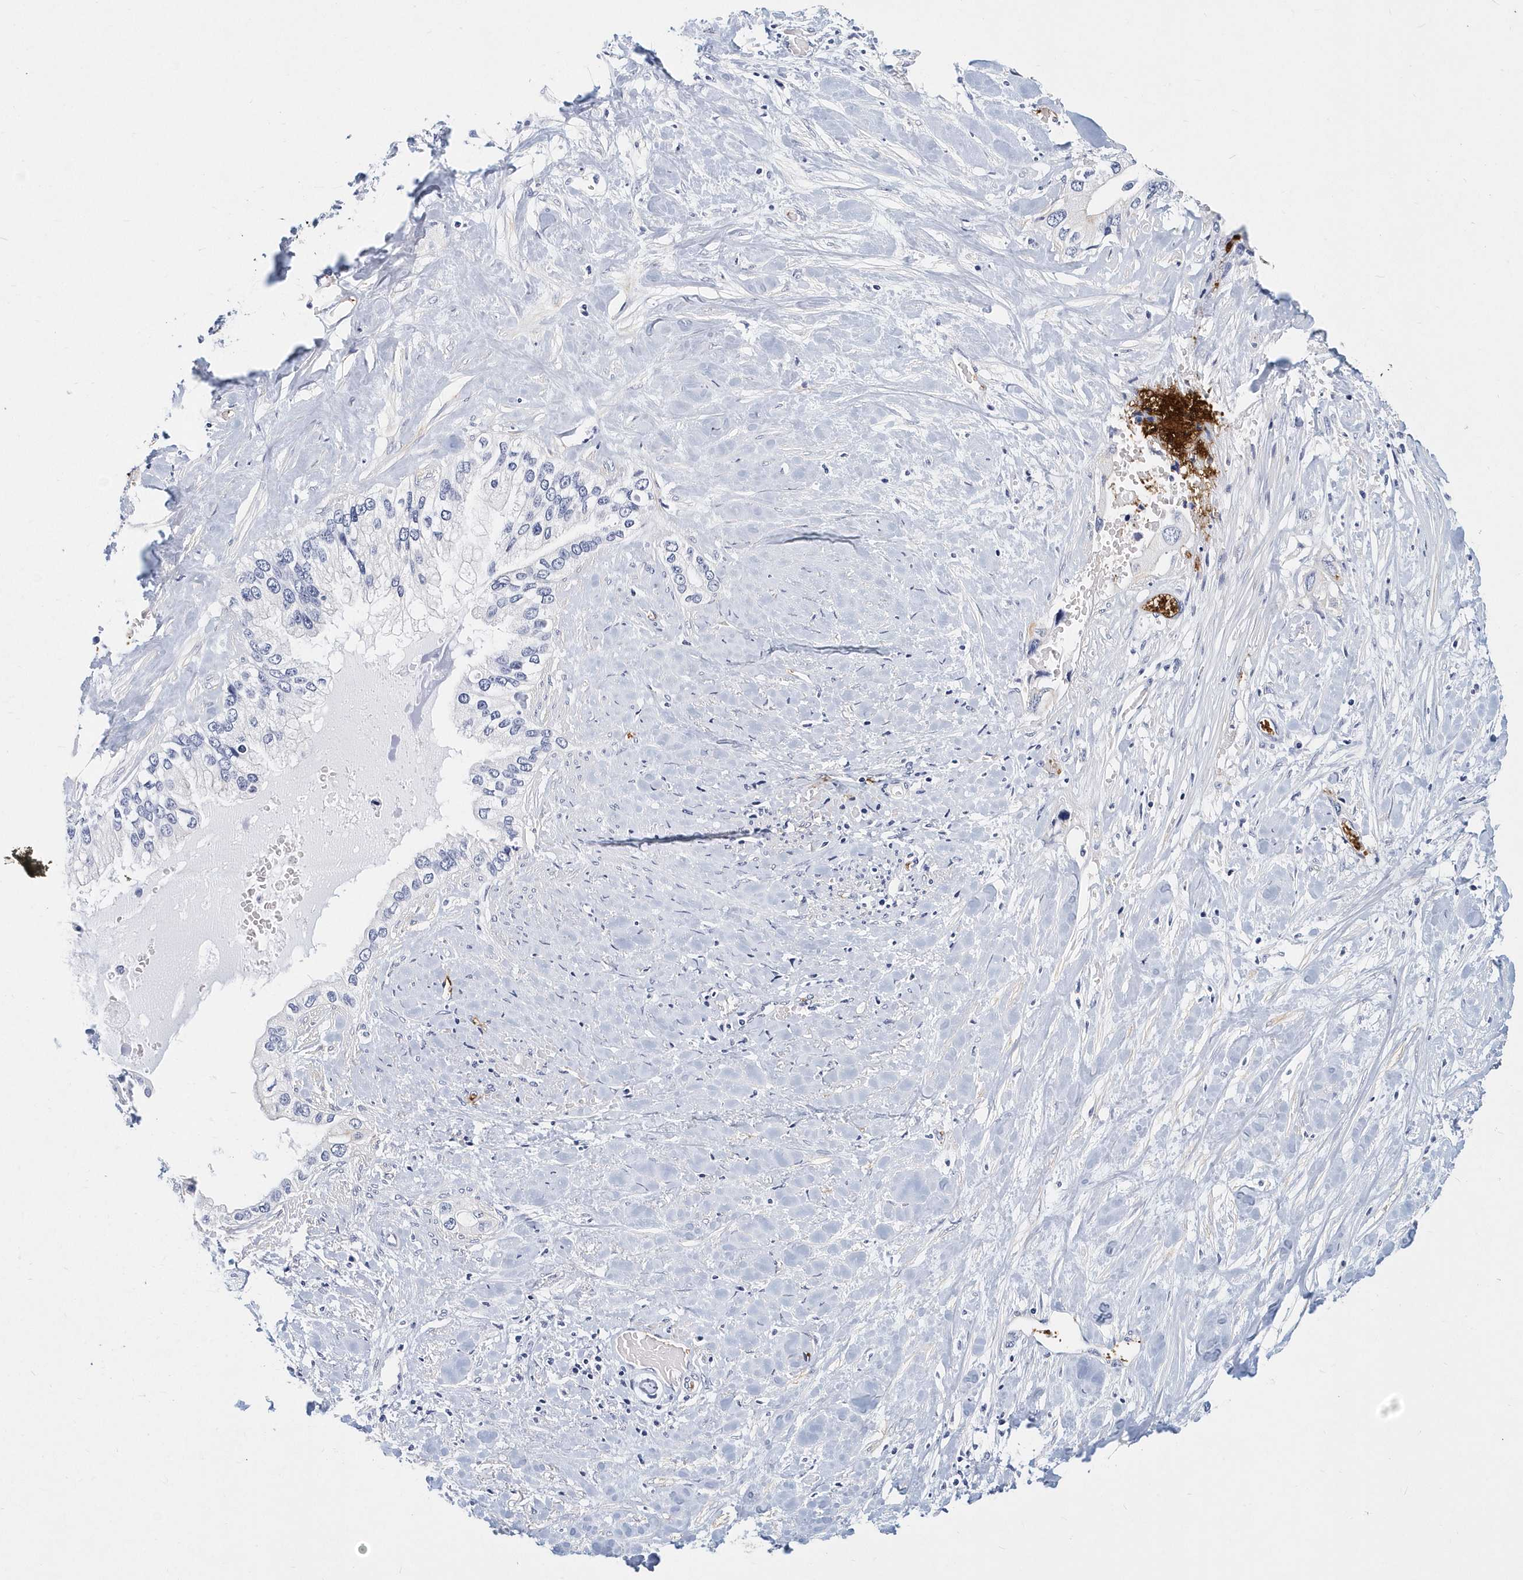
{"staining": {"intensity": "negative", "quantity": "none", "location": "none"}, "tissue": "pancreatic cancer", "cell_type": "Tumor cells", "image_type": "cancer", "snomed": [{"axis": "morphology", "description": "Inflammation, NOS"}, {"axis": "morphology", "description": "Adenocarcinoma, NOS"}, {"axis": "topography", "description": "Pancreas"}], "caption": "Histopathology image shows no significant protein expression in tumor cells of adenocarcinoma (pancreatic).", "gene": "ITGA2B", "patient": {"sex": "female", "age": 56}}